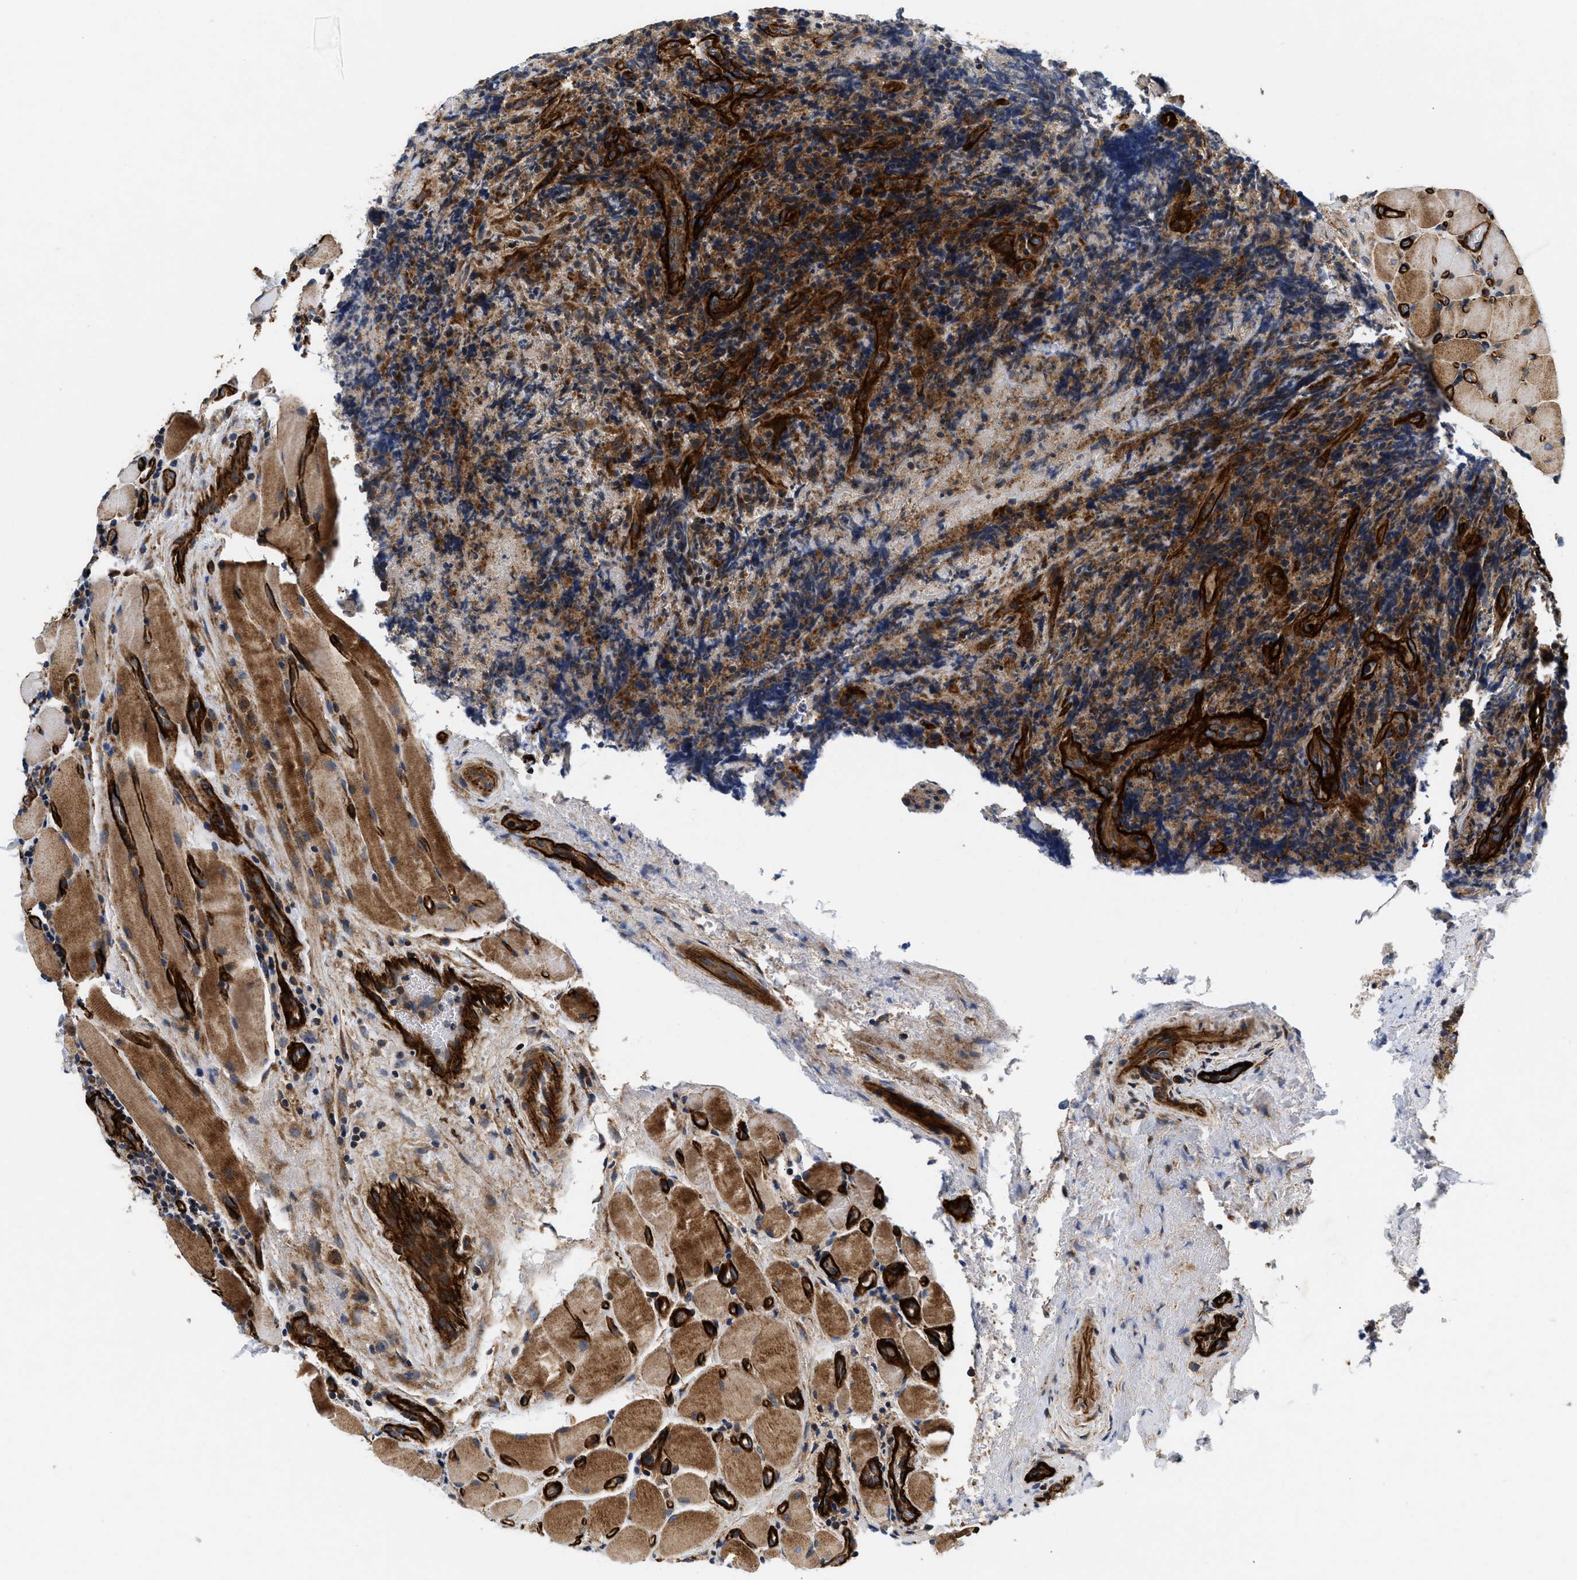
{"staining": {"intensity": "strong", "quantity": ">75%", "location": "cytoplasmic/membranous"}, "tissue": "lymphoma", "cell_type": "Tumor cells", "image_type": "cancer", "snomed": [{"axis": "morphology", "description": "Malignant lymphoma, non-Hodgkin's type, High grade"}, {"axis": "topography", "description": "Tonsil"}], "caption": "The immunohistochemical stain labels strong cytoplasmic/membranous staining in tumor cells of high-grade malignant lymphoma, non-Hodgkin's type tissue. Using DAB (brown) and hematoxylin (blue) stains, captured at high magnification using brightfield microscopy.", "gene": "NME6", "patient": {"sex": "female", "age": 36}}